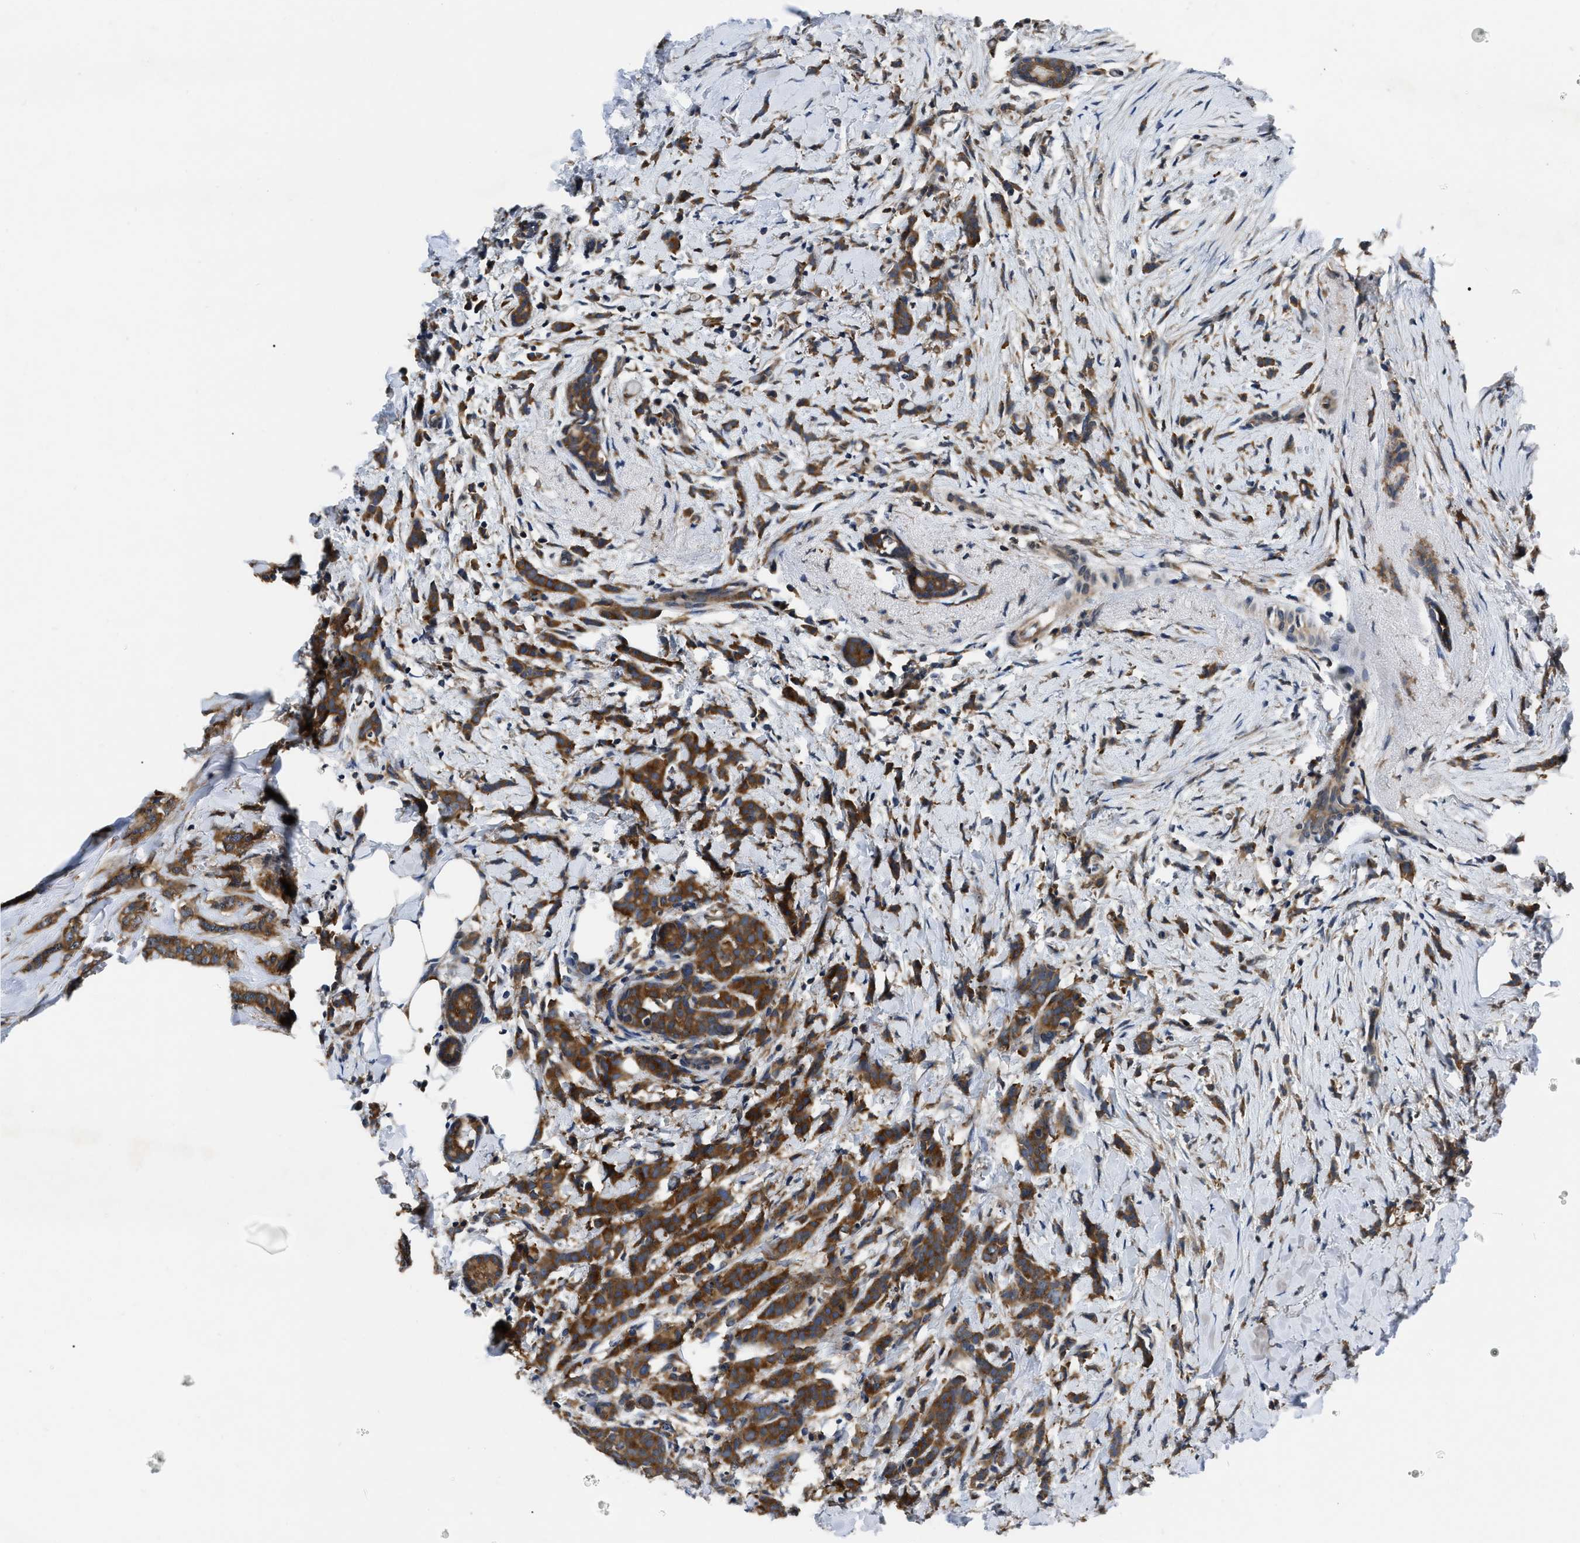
{"staining": {"intensity": "strong", "quantity": ">75%", "location": "cytoplasmic/membranous"}, "tissue": "breast cancer", "cell_type": "Tumor cells", "image_type": "cancer", "snomed": [{"axis": "morphology", "description": "Lobular carcinoma, in situ"}, {"axis": "morphology", "description": "Lobular carcinoma"}, {"axis": "topography", "description": "Breast"}], "caption": "Strong cytoplasmic/membranous expression for a protein is present in approximately >75% of tumor cells of lobular carcinoma (breast) using immunohistochemistry.", "gene": "GET4", "patient": {"sex": "female", "age": 41}}